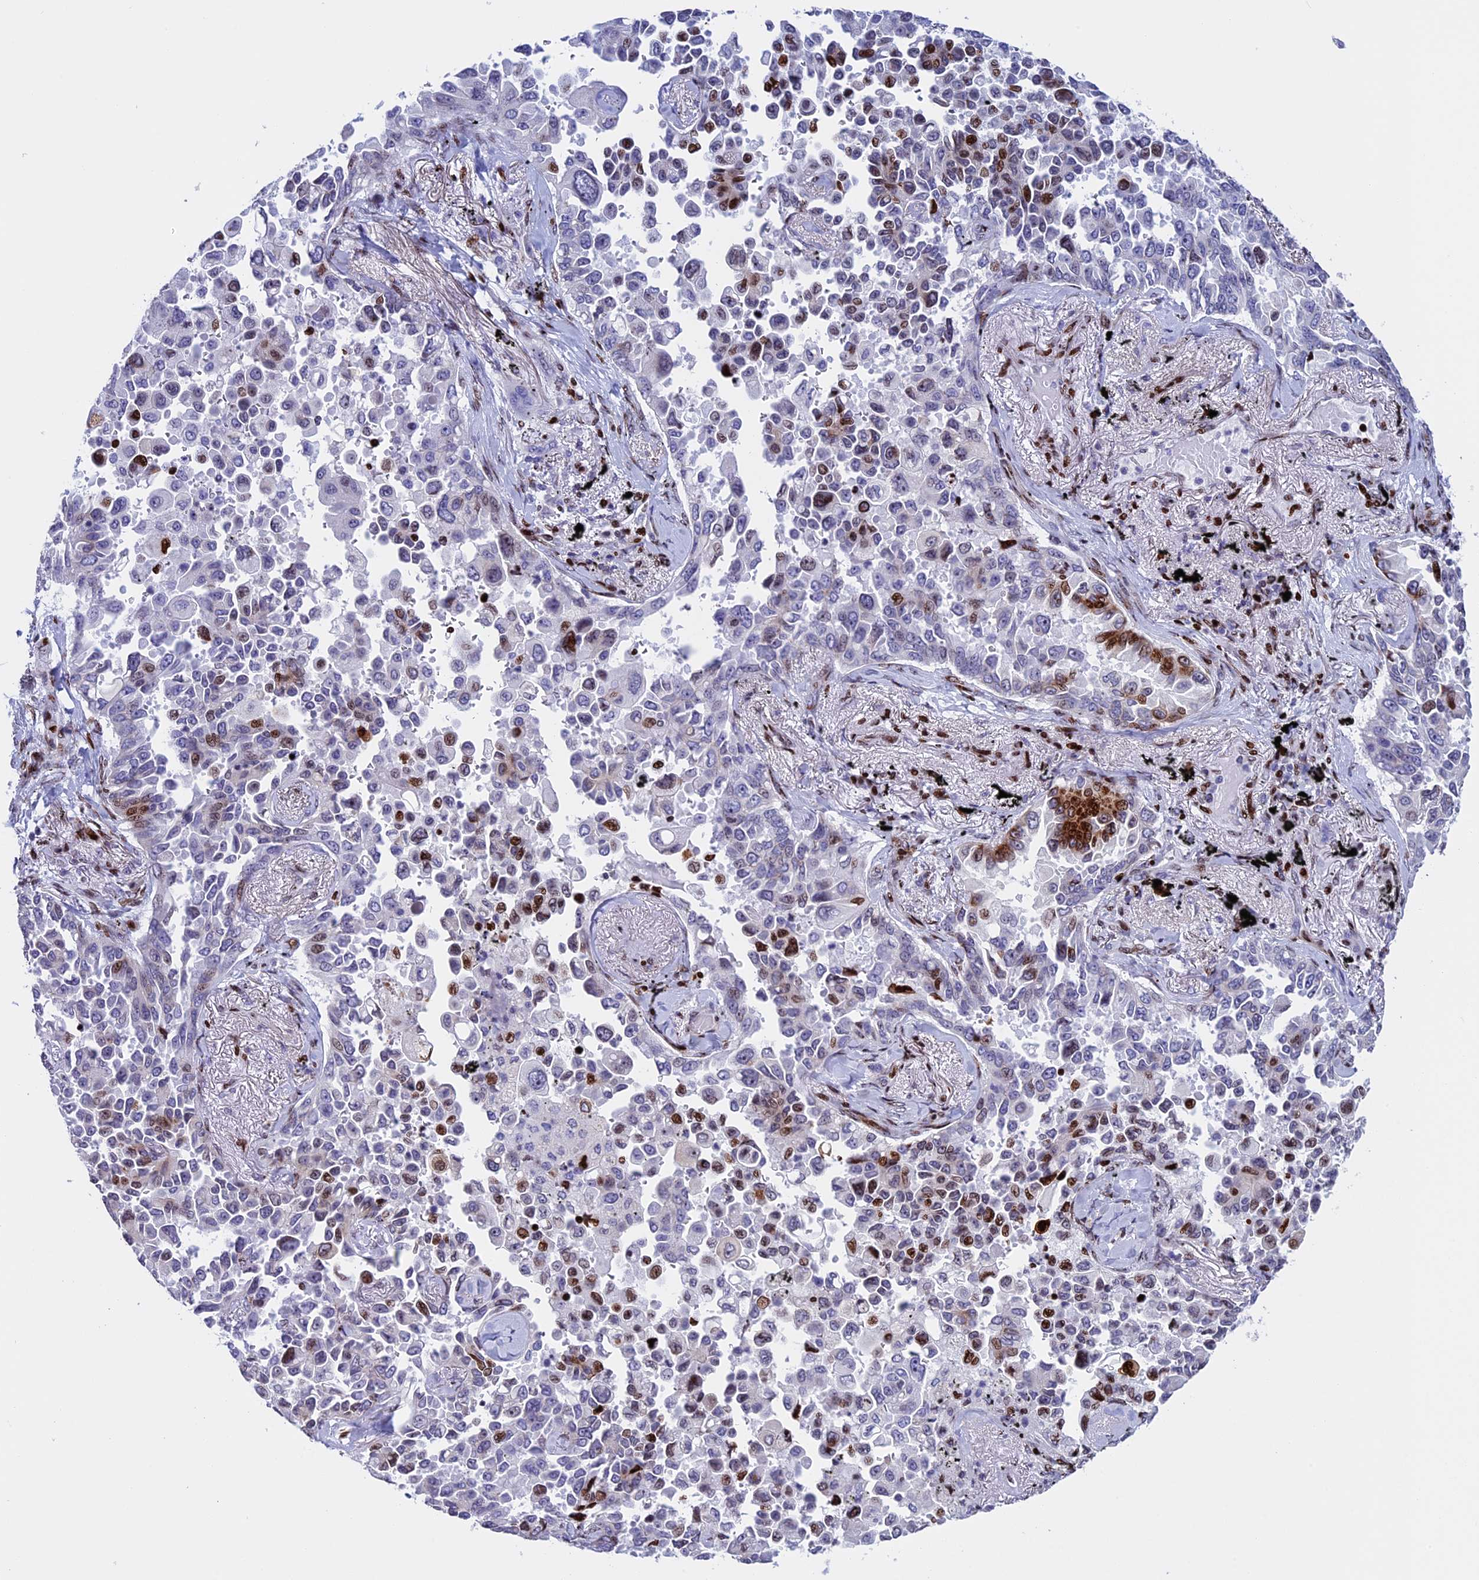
{"staining": {"intensity": "strong", "quantity": "<25%", "location": "nuclear"}, "tissue": "lung cancer", "cell_type": "Tumor cells", "image_type": "cancer", "snomed": [{"axis": "morphology", "description": "Adenocarcinoma, NOS"}, {"axis": "topography", "description": "Lung"}], "caption": "Immunohistochemical staining of adenocarcinoma (lung) reveals strong nuclear protein positivity in approximately <25% of tumor cells.", "gene": "BTBD3", "patient": {"sex": "female", "age": 67}}